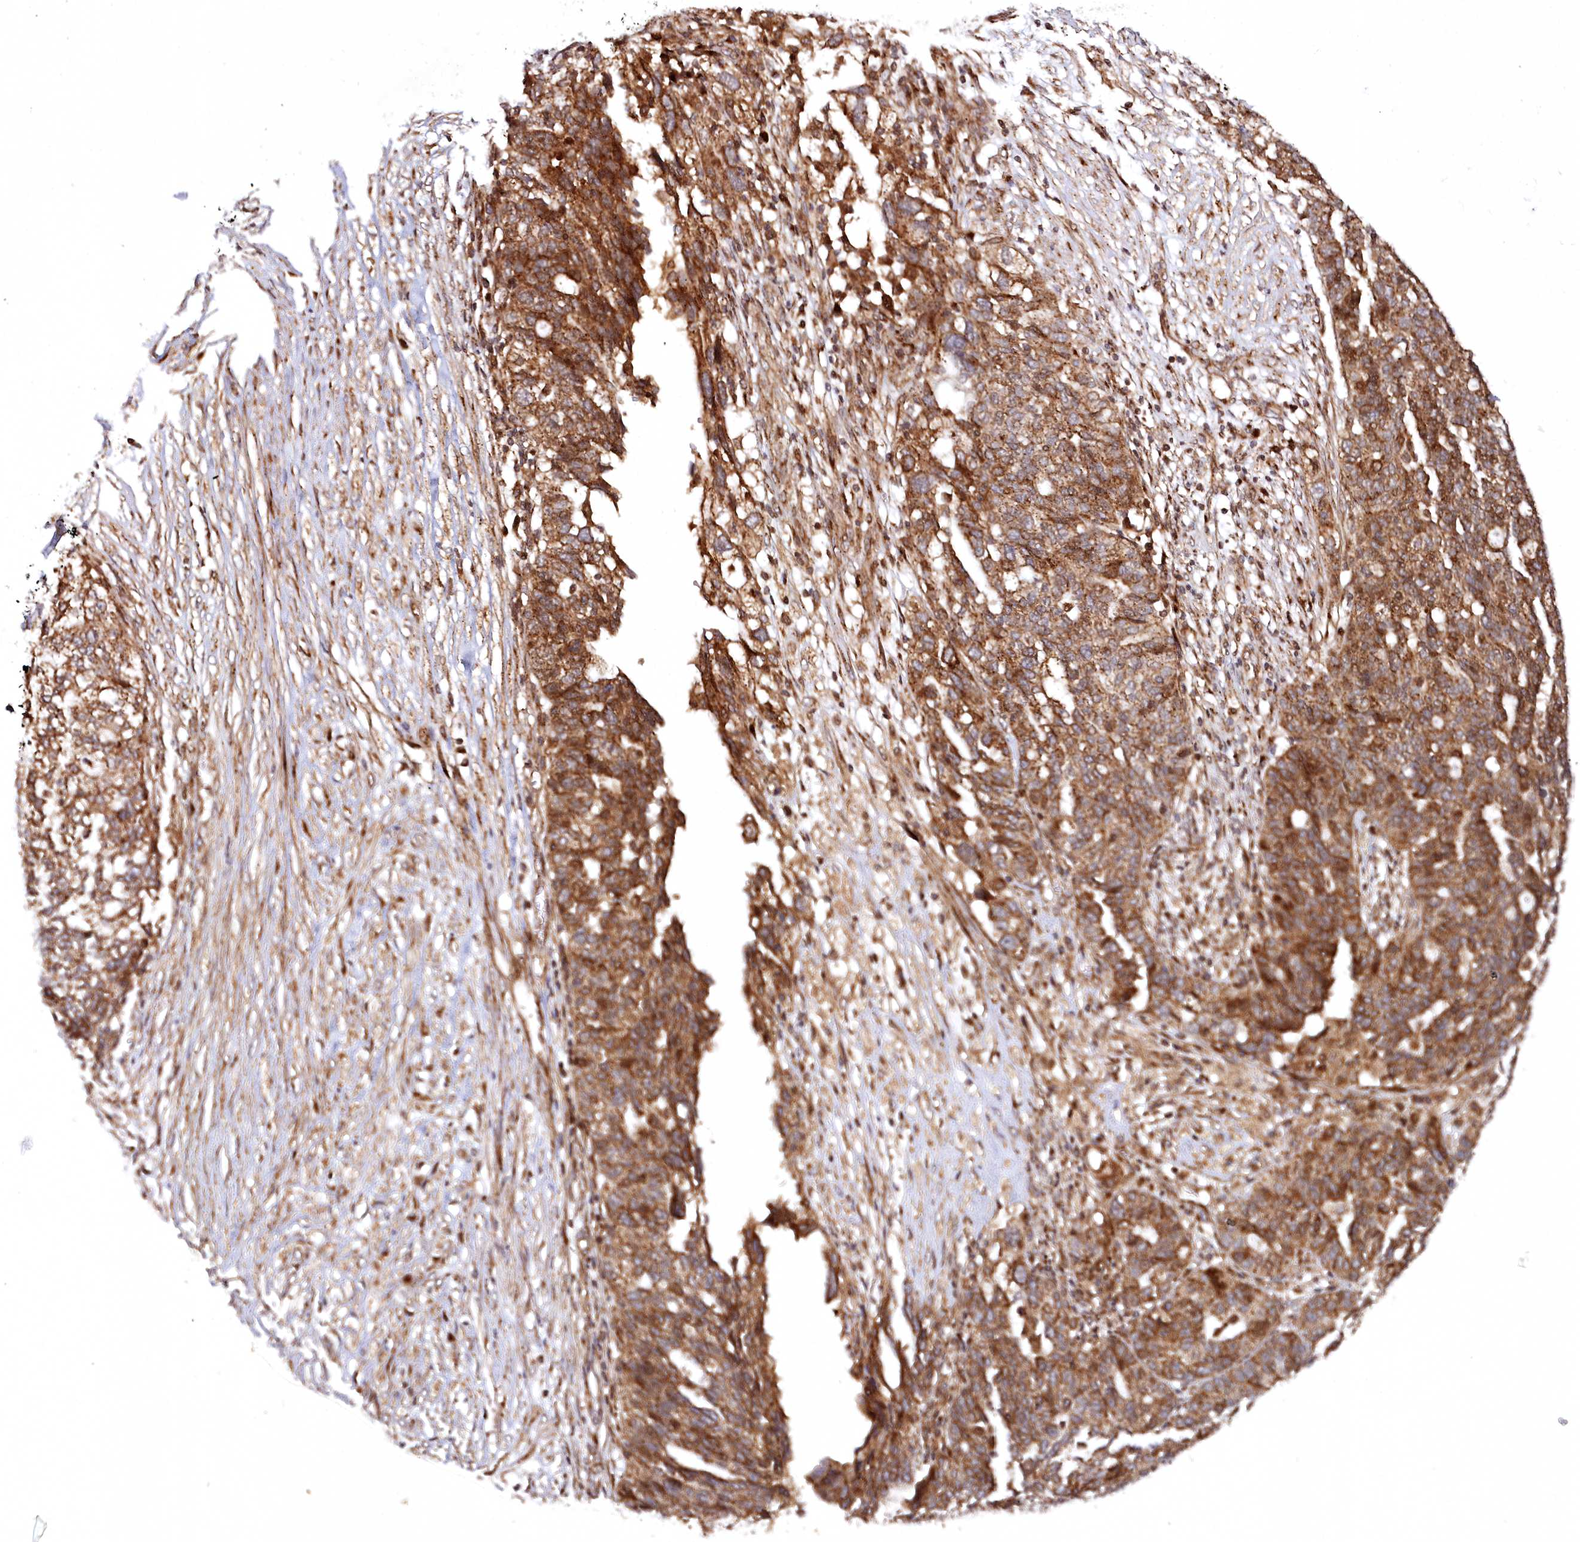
{"staining": {"intensity": "strong", "quantity": ">75%", "location": "cytoplasmic/membranous"}, "tissue": "ovarian cancer", "cell_type": "Tumor cells", "image_type": "cancer", "snomed": [{"axis": "morphology", "description": "Cystadenocarcinoma, serous, NOS"}, {"axis": "topography", "description": "Ovary"}], "caption": "This photomicrograph reveals immunohistochemistry (IHC) staining of human ovarian cancer, with high strong cytoplasmic/membranous staining in approximately >75% of tumor cells.", "gene": "COPG1", "patient": {"sex": "female", "age": 59}}